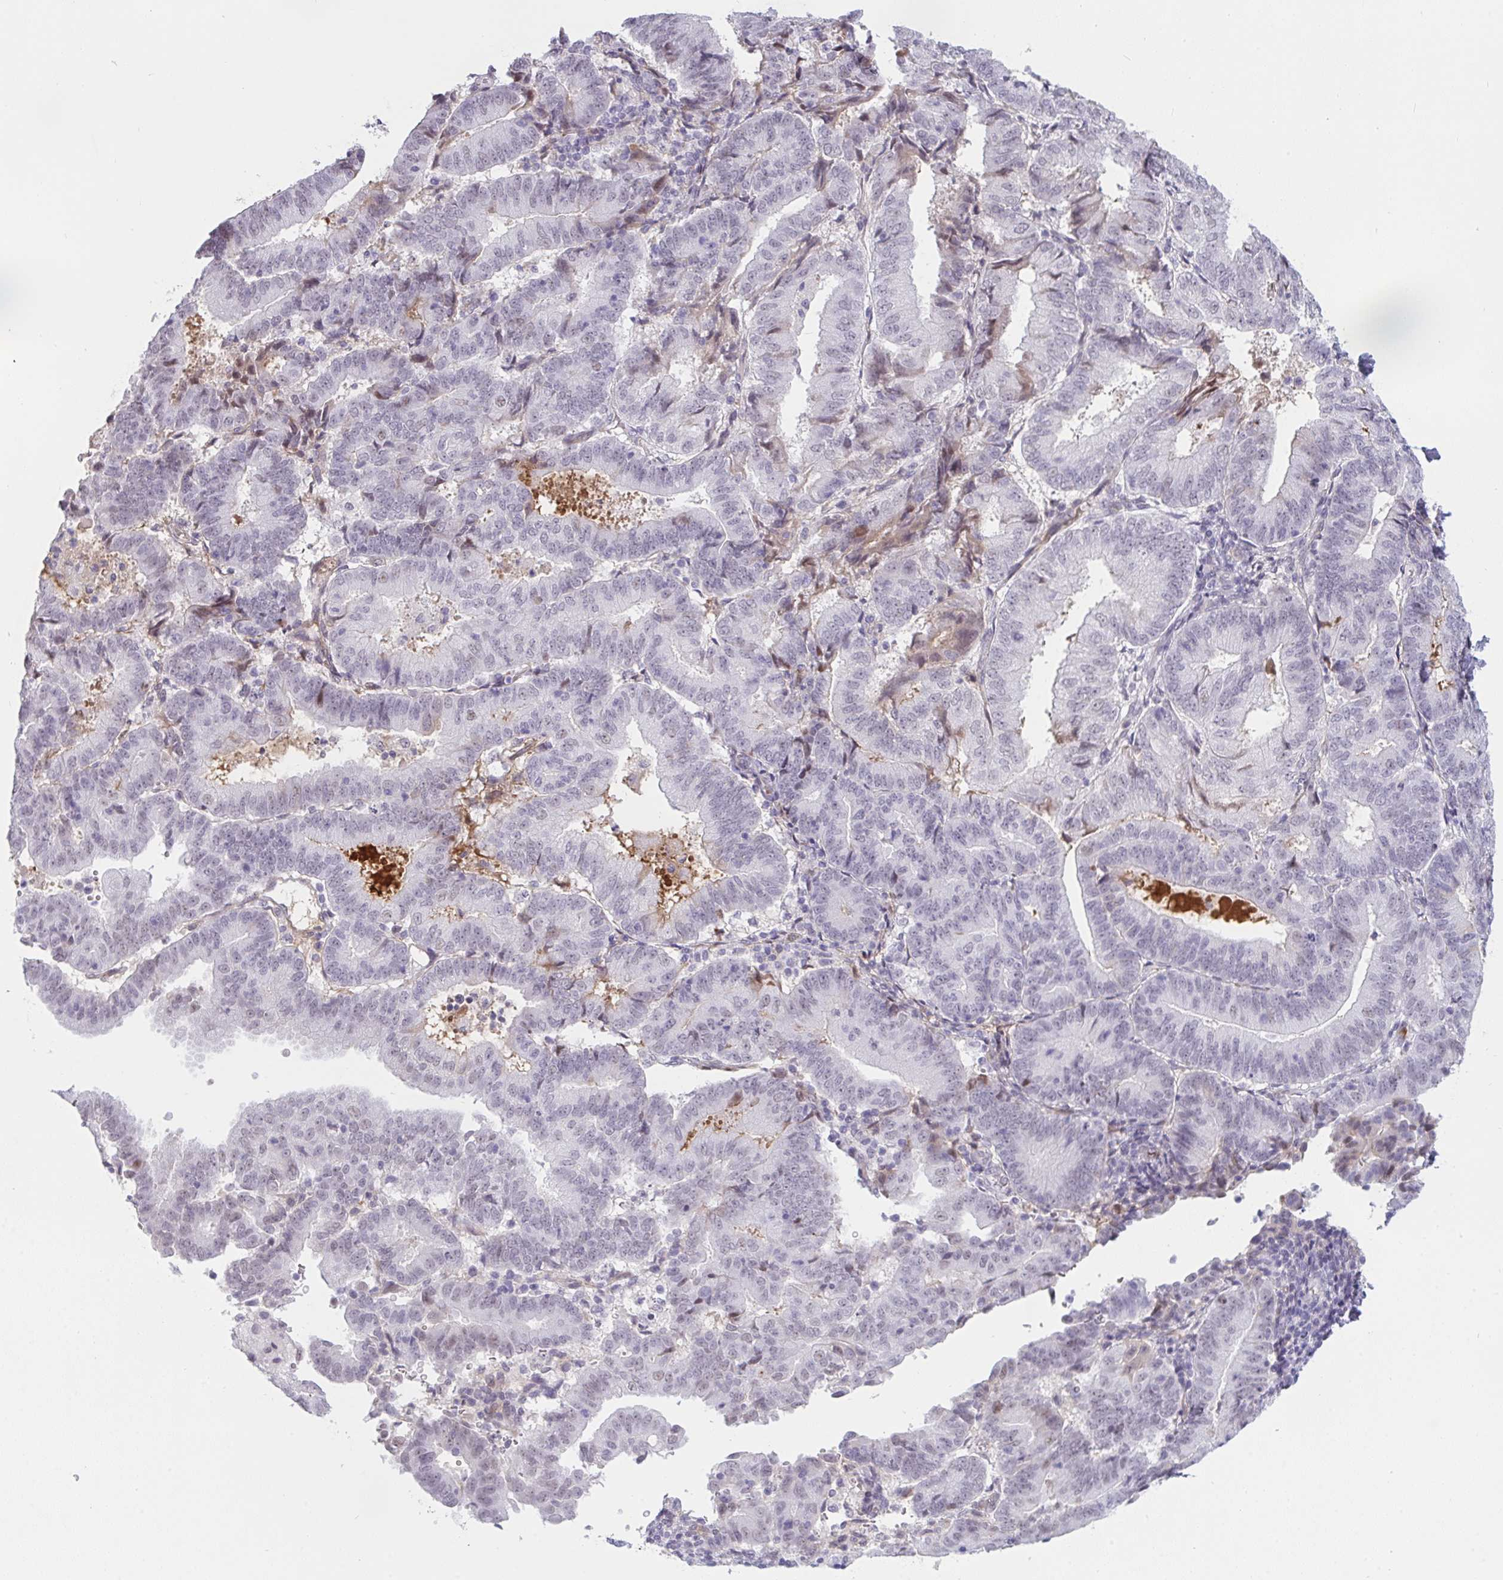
{"staining": {"intensity": "negative", "quantity": "none", "location": "none"}, "tissue": "endometrial cancer", "cell_type": "Tumor cells", "image_type": "cancer", "snomed": [{"axis": "morphology", "description": "Adenocarcinoma, NOS"}, {"axis": "topography", "description": "Endometrium"}], "caption": "This histopathology image is of endometrial adenocarcinoma stained with immunohistochemistry (IHC) to label a protein in brown with the nuclei are counter-stained blue. There is no staining in tumor cells.", "gene": "DSCAML1", "patient": {"sex": "female", "age": 70}}